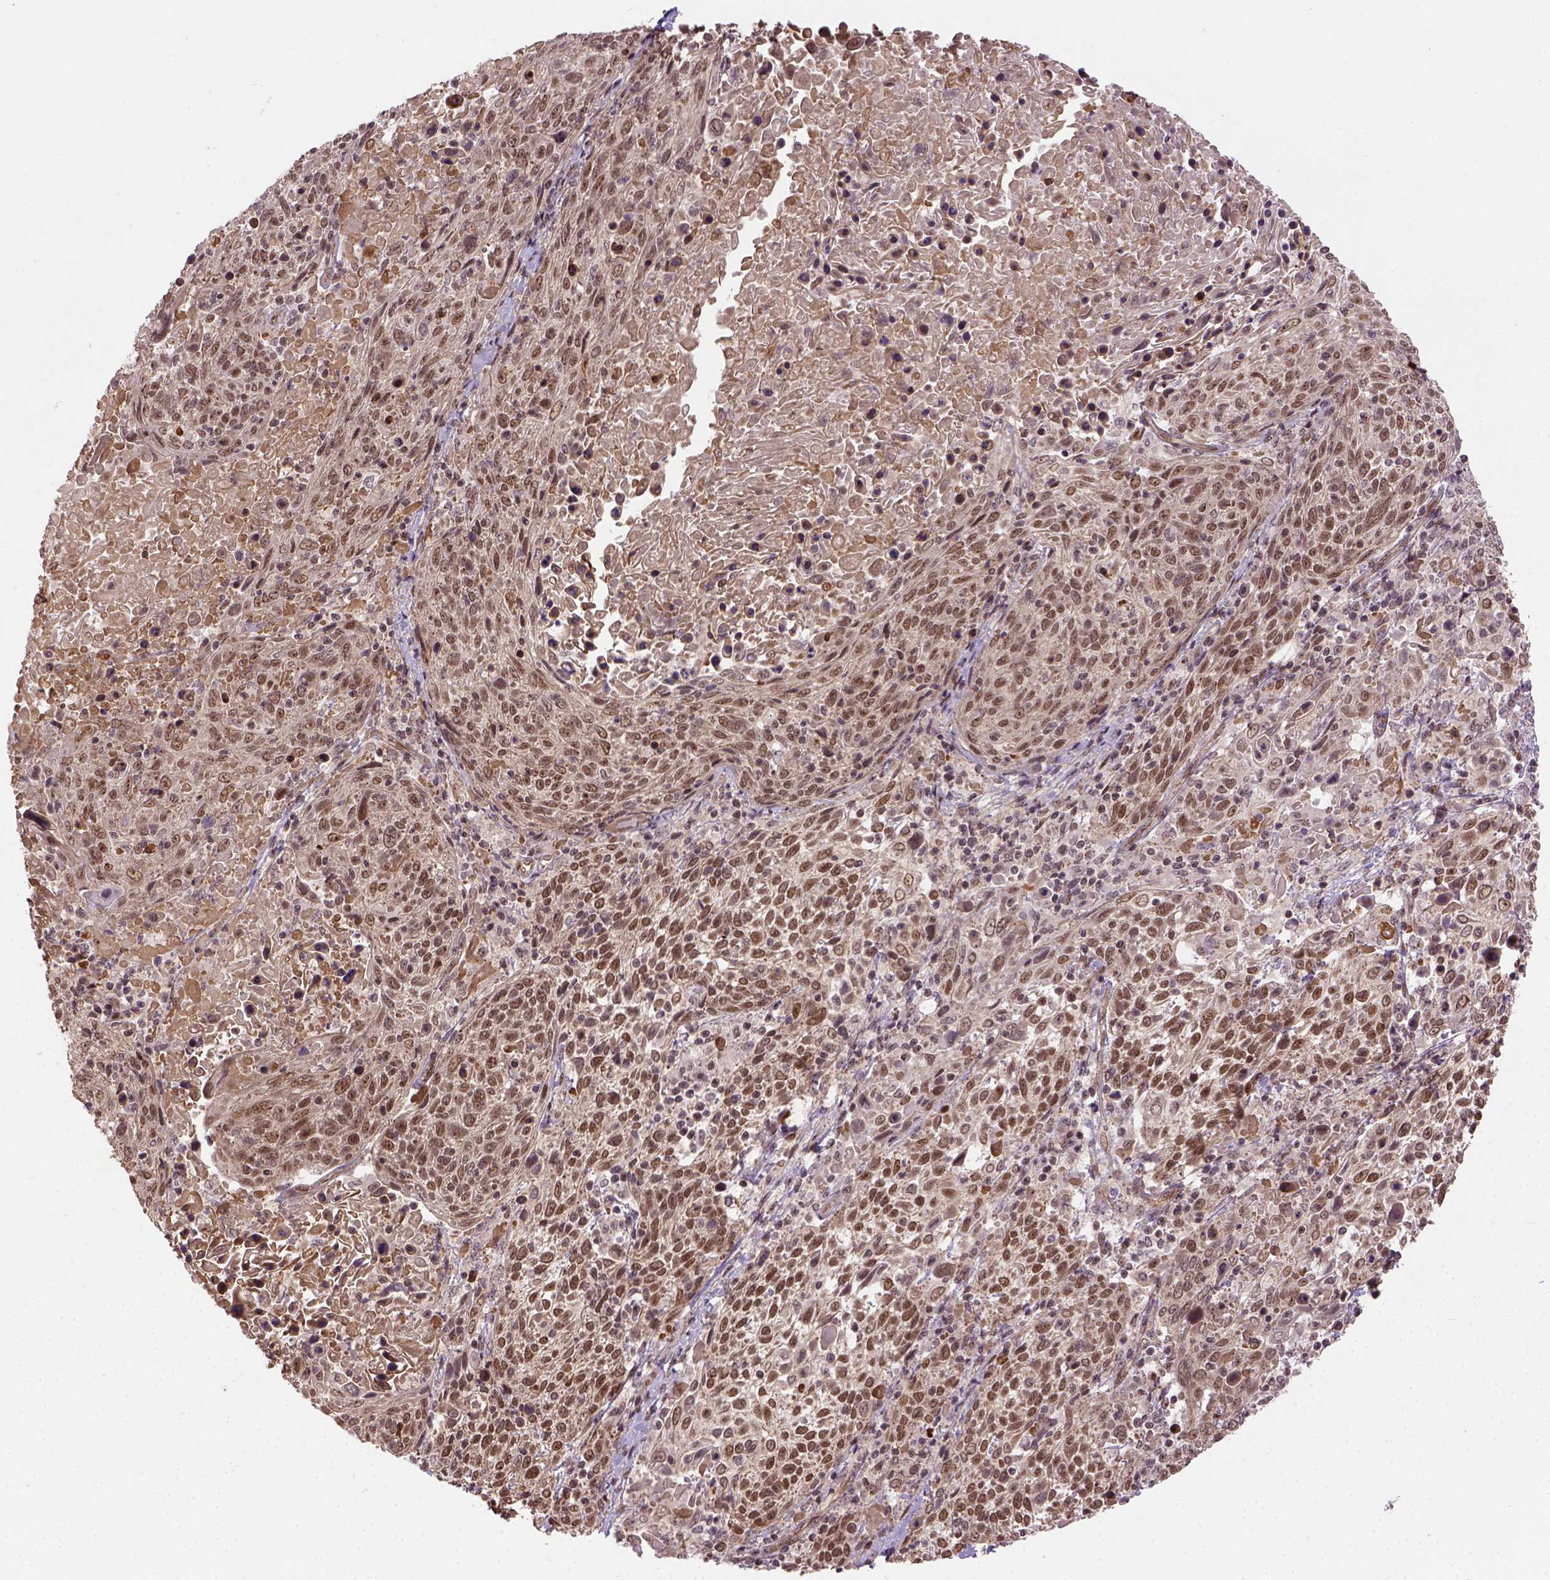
{"staining": {"intensity": "moderate", "quantity": ">75%", "location": "nuclear"}, "tissue": "cervical cancer", "cell_type": "Tumor cells", "image_type": "cancer", "snomed": [{"axis": "morphology", "description": "Squamous cell carcinoma, NOS"}, {"axis": "topography", "description": "Cervix"}], "caption": "This is an image of immunohistochemistry staining of cervical cancer (squamous cell carcinoma), which shows moderate positivity in the nuclear of tumor cells.", "gene": "ZNF630", "patient": {"sex": "female", "age": 61}}